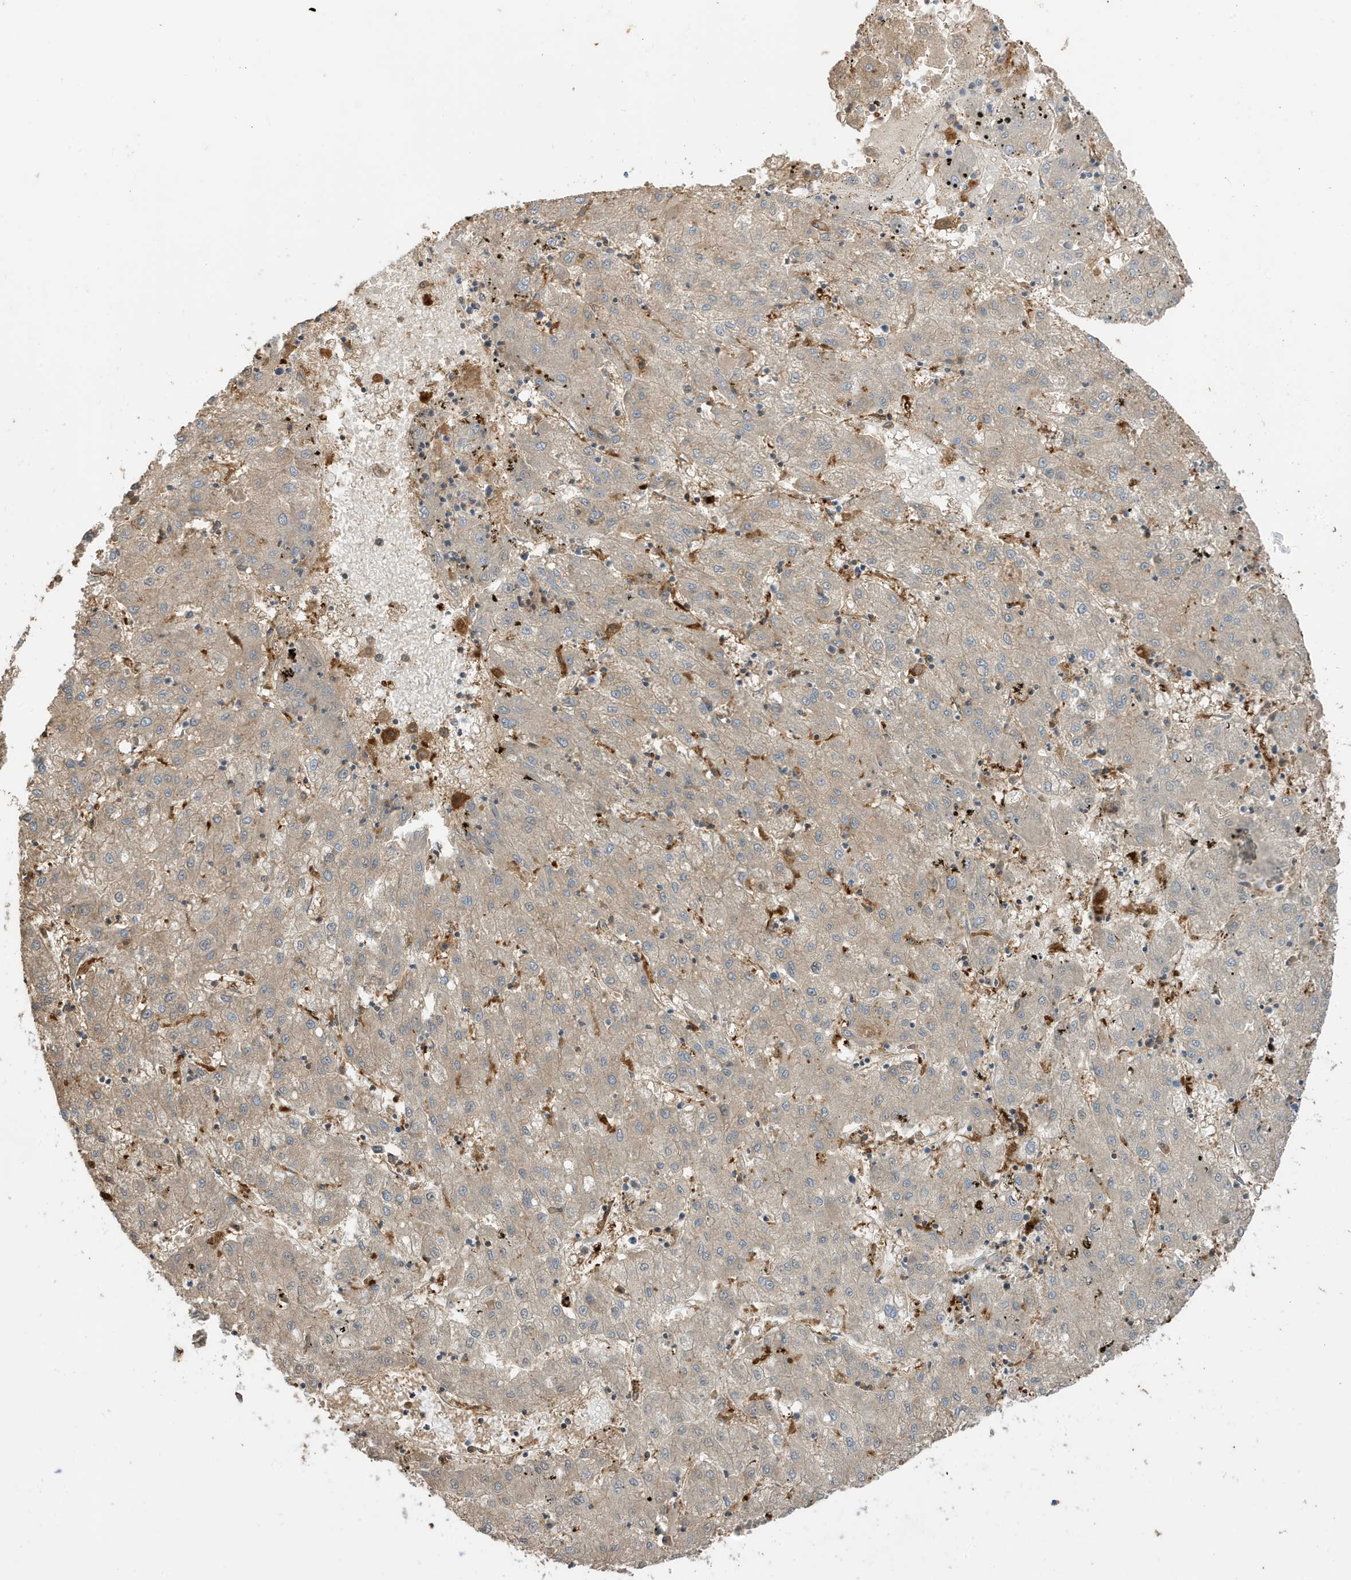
{"staining": {"intensity": "weak", "quantity": "25%-75%", "location": "cytoplasmic/membranous"}, "tissue": "liver cancer", "cell_type": "Tumor cells", "image_type": "cancer", "snomed": [{"axis": "morphology", "description": "Carcinoma, Hepatocellular, NOS"}, {"axis": "topography", "description": "Liver"}], "caption": "Protein analysis of hepatocellular carcinoma (liver) tissue displays weak cytoplasmic/membranous expression in about 25%-75% of tumor cells.", "gene": "ABTB1", "patient": {"sex": "male", "age": 72}}